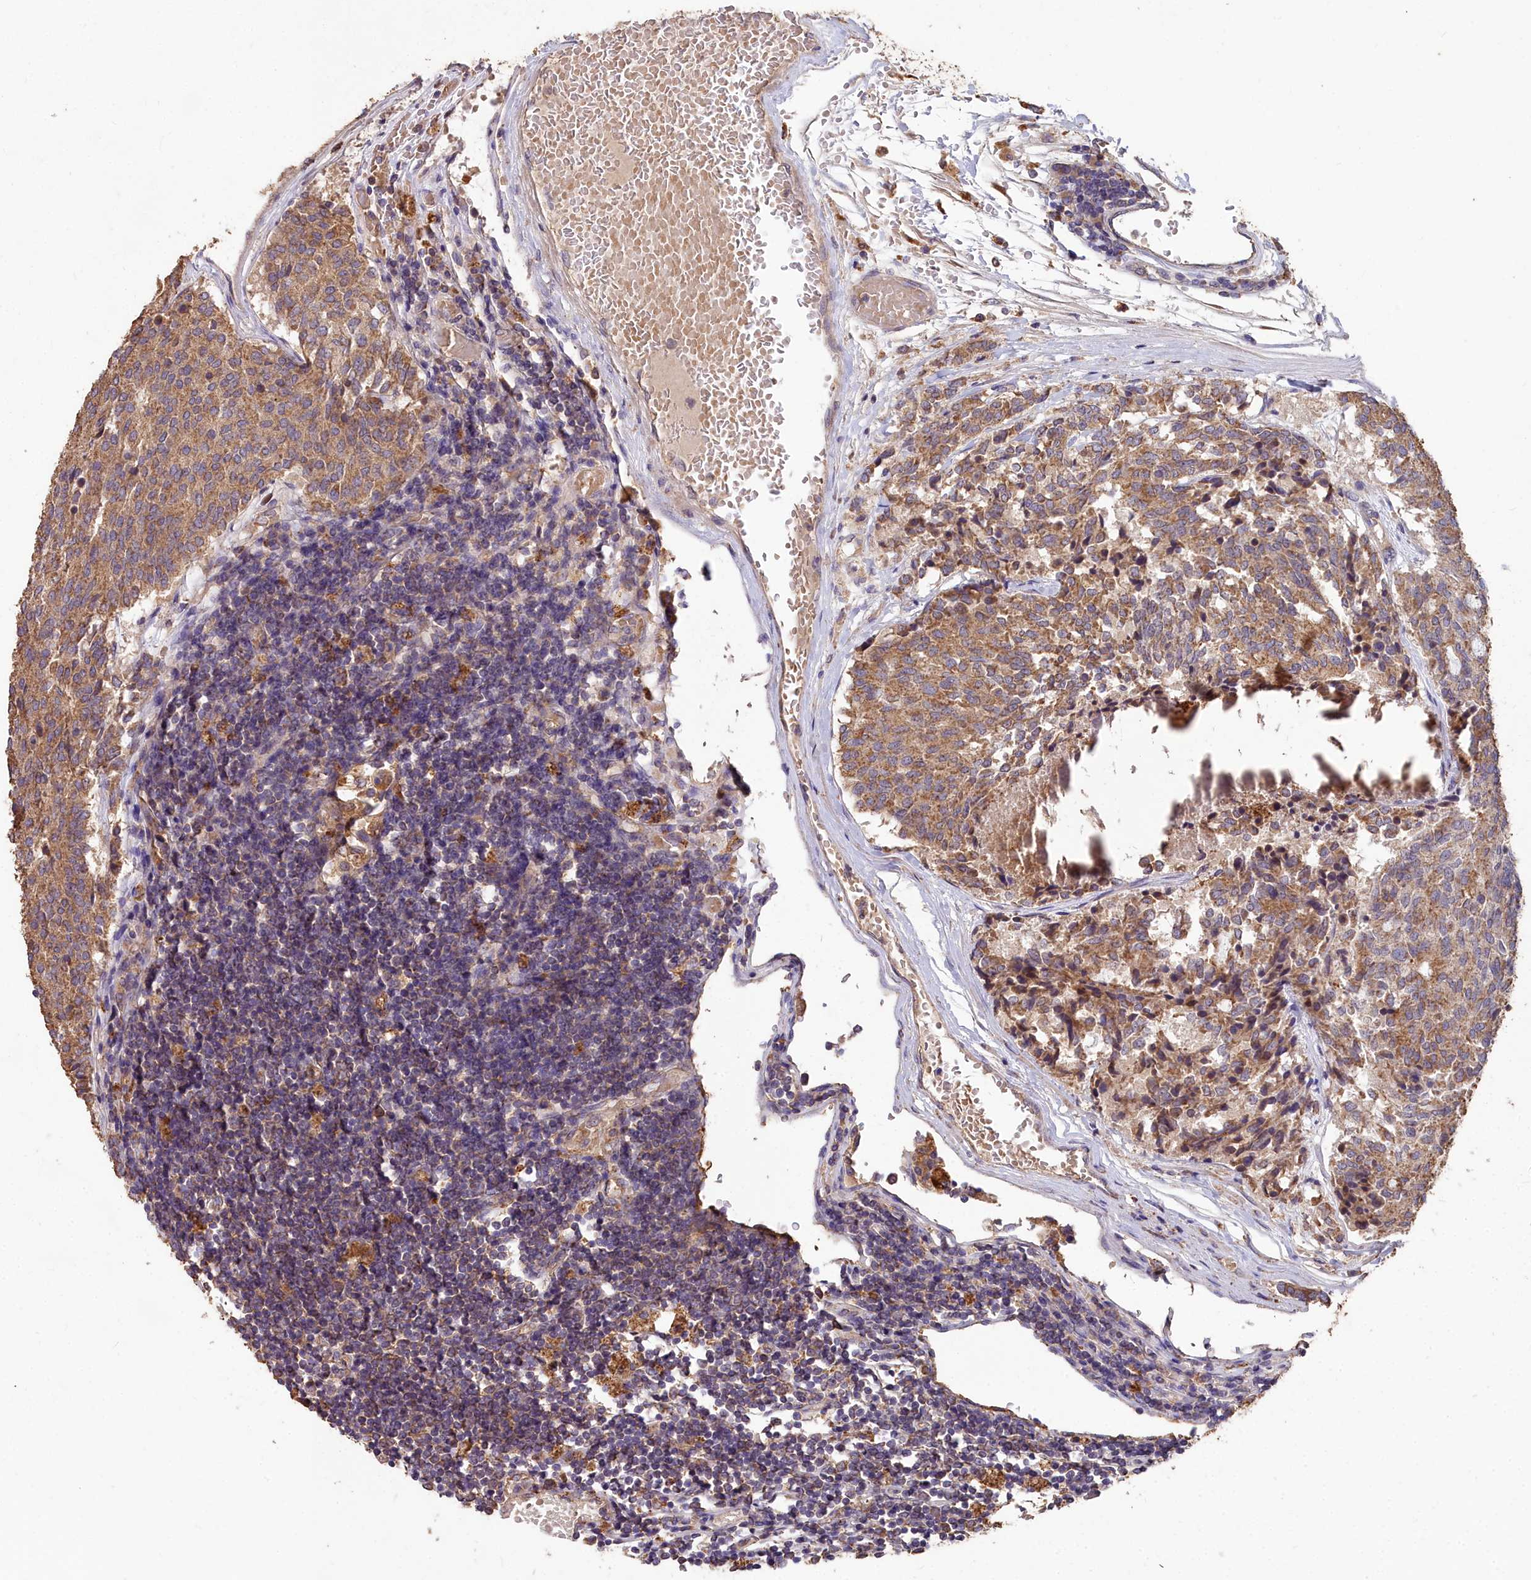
{"staining": {"intensity": "moderate", "quantity": ">75%", "location": "cytoplasmic/membranous"}, "tissue": "carcinoid", "cell_type": "Tumor cells", "image_type": "cancer", "snomed": [{"axis": "morphology", "description": "Carcinoid, malignant, NOS"}, {"axis": "topography", "description": "Pancreas"}], "caption": "Carcinoid (malignant) tissue displays moderate cytoplasmic/membranous expression in approximately >75% of tumor cells, visualized by immunohistochemistry.", "gene": "CEMIP2", "patient": {"sex": "female", "age": 54}}